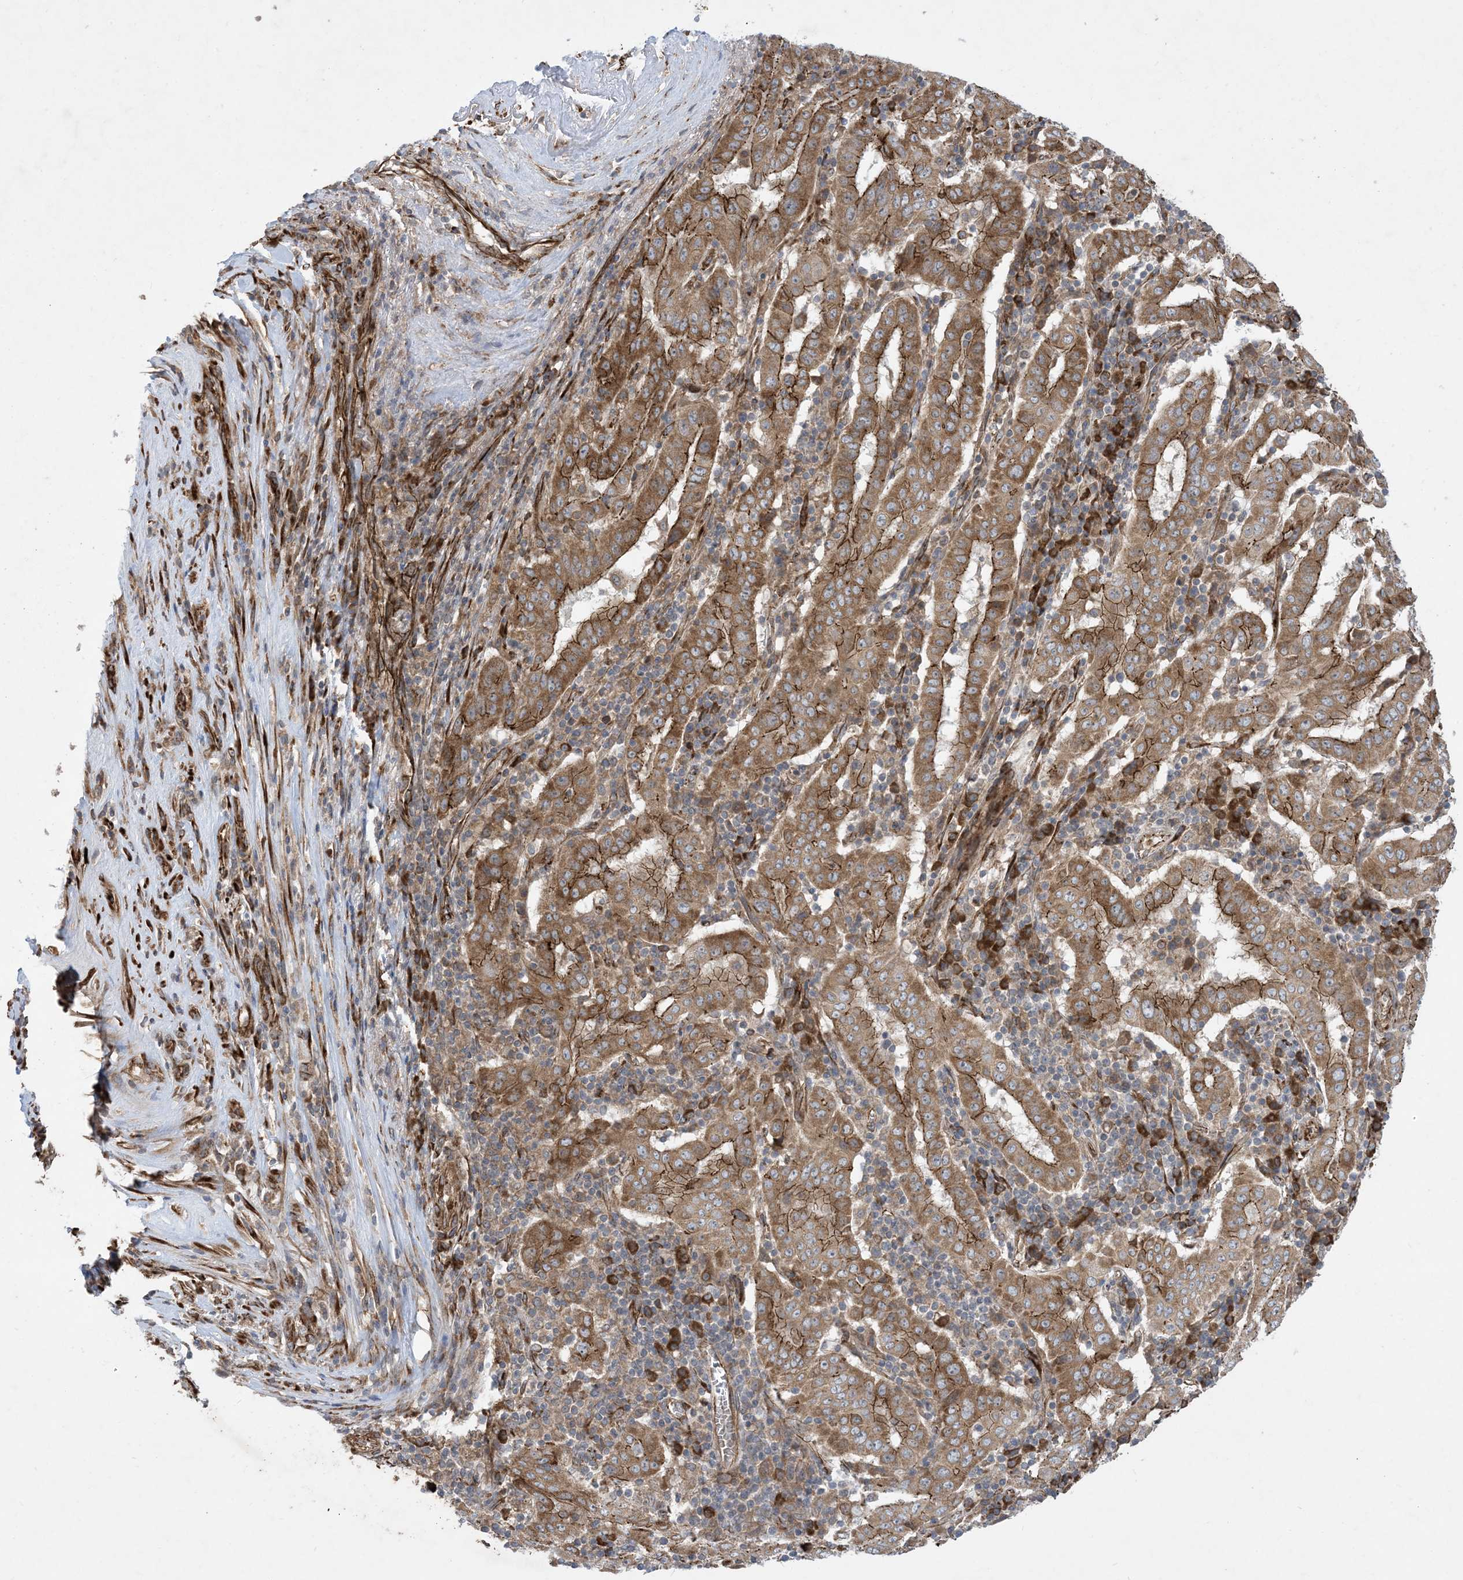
{"staining": {"intensity": "moderate", "quantity": ">75%", "location": "cytoplasmic/membranous"}, "tissue": "pancreatic cancer", "cell_type": "Tumor cells", "image_type": "cancer", "snomed": [{"axis": "morphology", "description": "Adenocarcinoma, NOS"}, {"axis": "topography", "description": "Pancreas"}], "caption": "A high-resolution histopathology image shows immunohistochemistry staining of adenocarcinoma (pancreatic), which shows moderate cytoplasmic/membranous expression in approximately >75% of tumor cells.", "gene": "OTOP1", "patient": {"sex": "male", "age": 63}}